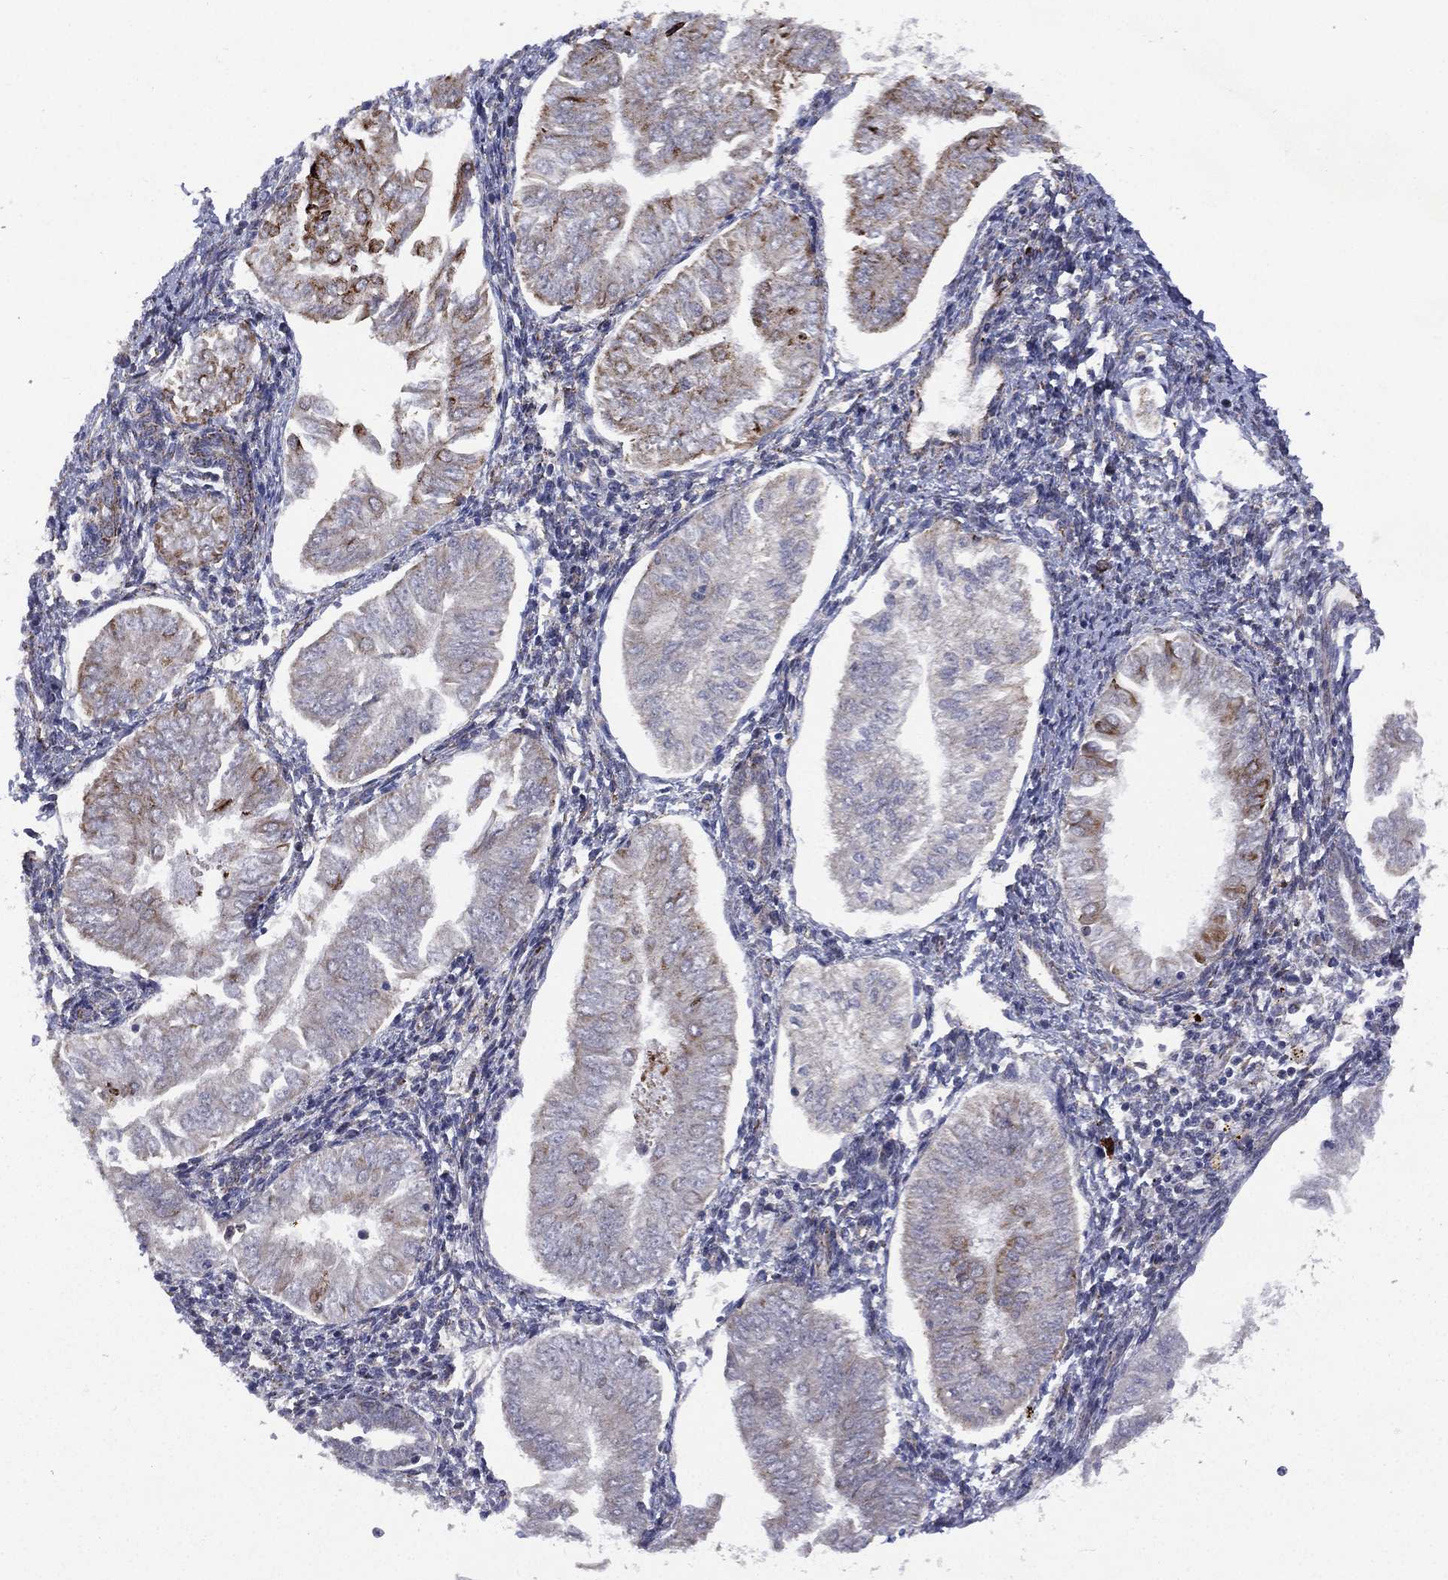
{"staining": {"intensity": "strong", "quantity": "<25%", "location": "cytoplasmic/membranous"}, "tissue": "endometrial cancer", "cell_type": "Tumor cells", "image_type": "cancer", "snomed": [{"axis": "morphology", "description": "Adenocarcinoma, NOS"}, {"axis": "topography", "description": "Endometrium"}], "caption": "Human endometrial adenocarcinoma stained for a protein (brown) exhibits strong cytoplasmic/membranous positive positivity in approximately <25% of tumor cells.", "gene": "PPP2R5A", "patient": {"sex": "female", "age": 53}}